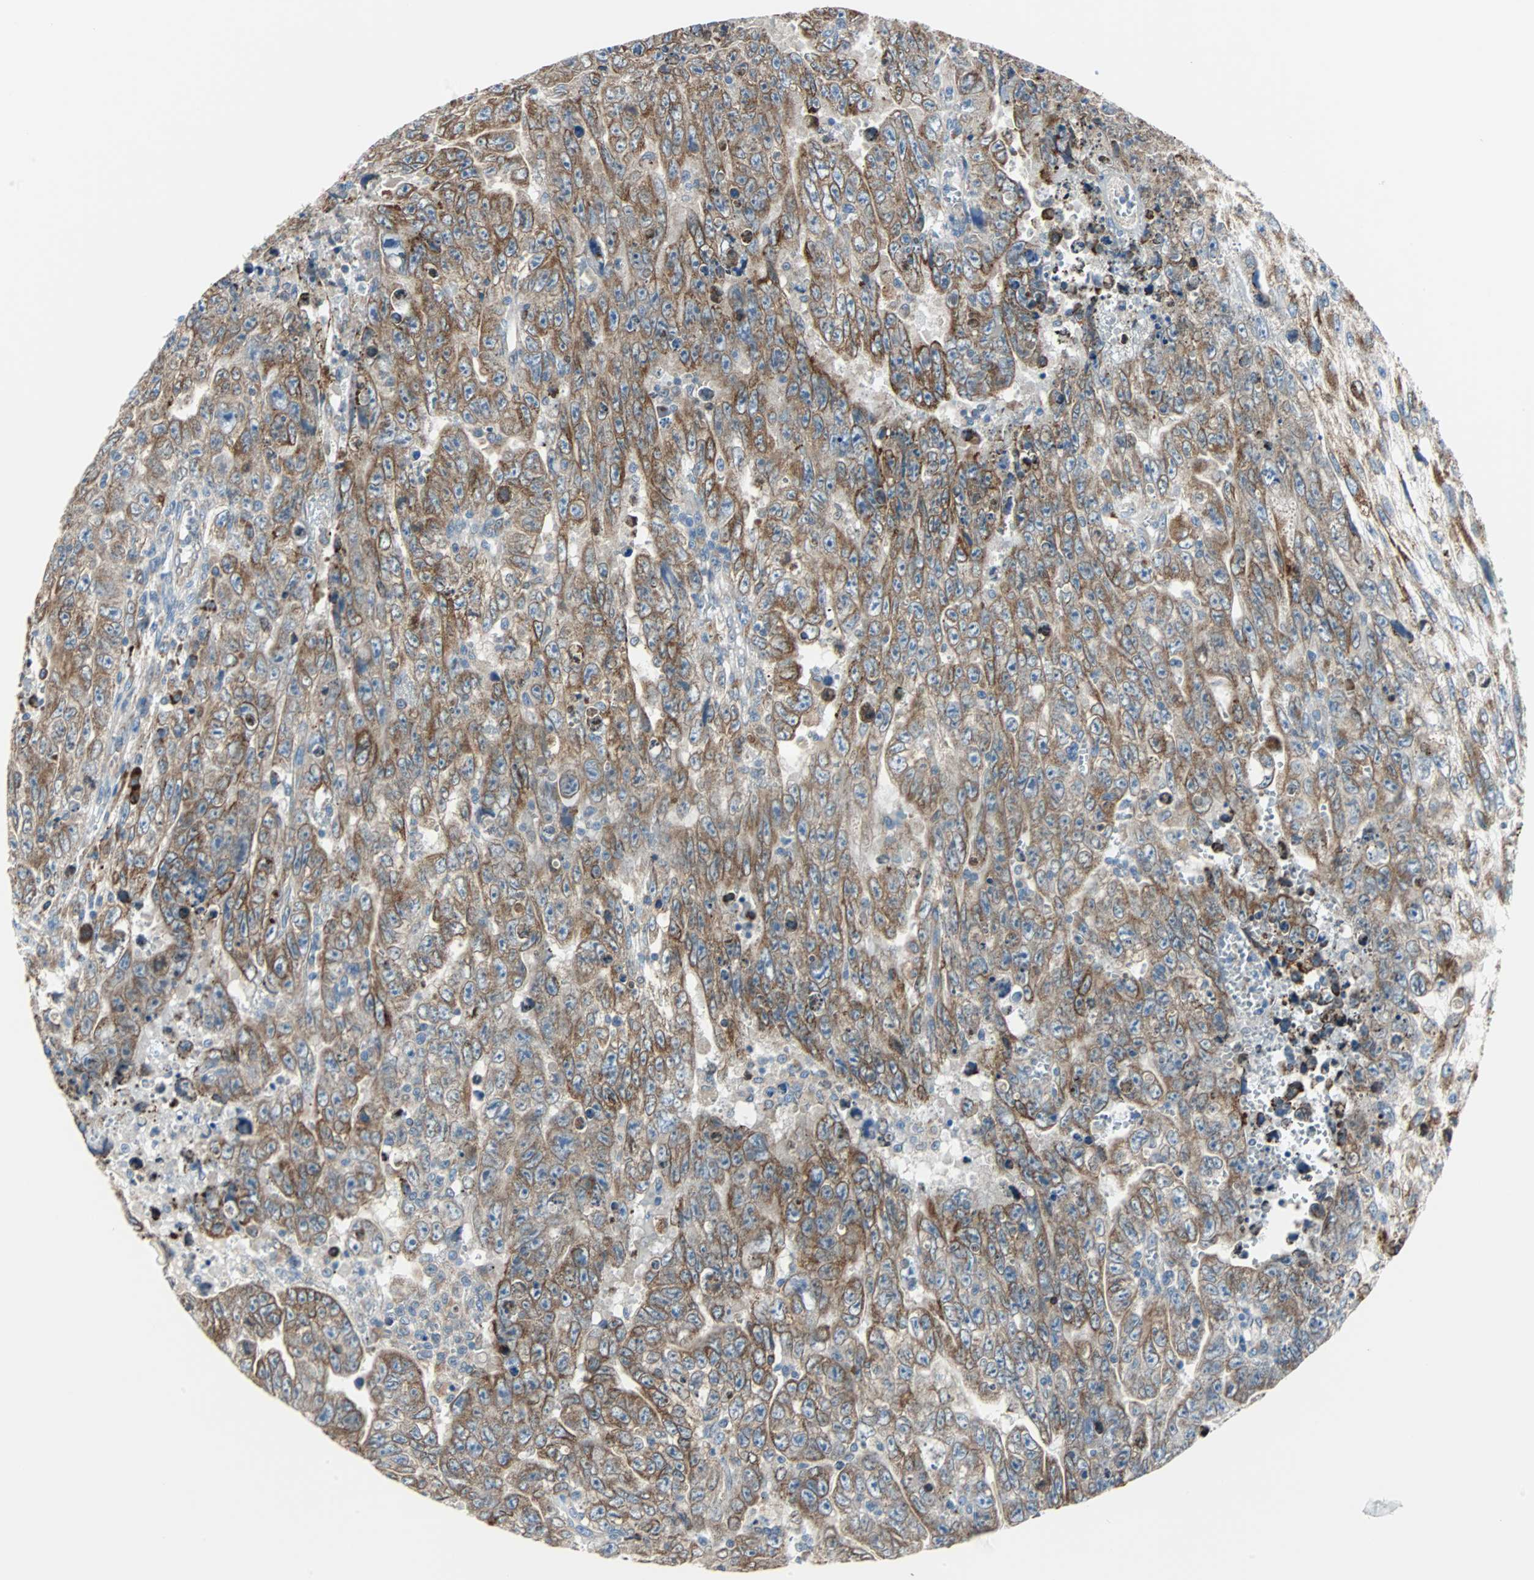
{"staining": {"intensity": "moderate", "quantity": ">75%", "location": "cytoplasmic/membranous"}, "tissue": "testis cancer", "cell_type": "Tumor cells", "image_type": "cancer", "snomed": [{"axis": "morphology", "description": "Carcinoma, Embryonal, NOS"}, {"axis": "topography", "description": "Testis"}], "caption": "An IHC image of neoplastic tissue is shown. Protein staining in brown highlights moderate cytoplasmic/membranous positivity in testis embryonal carcinoma within tumor cells.", "gene": "PDIA4", "patient": {"sex": "male", "age": 28}}